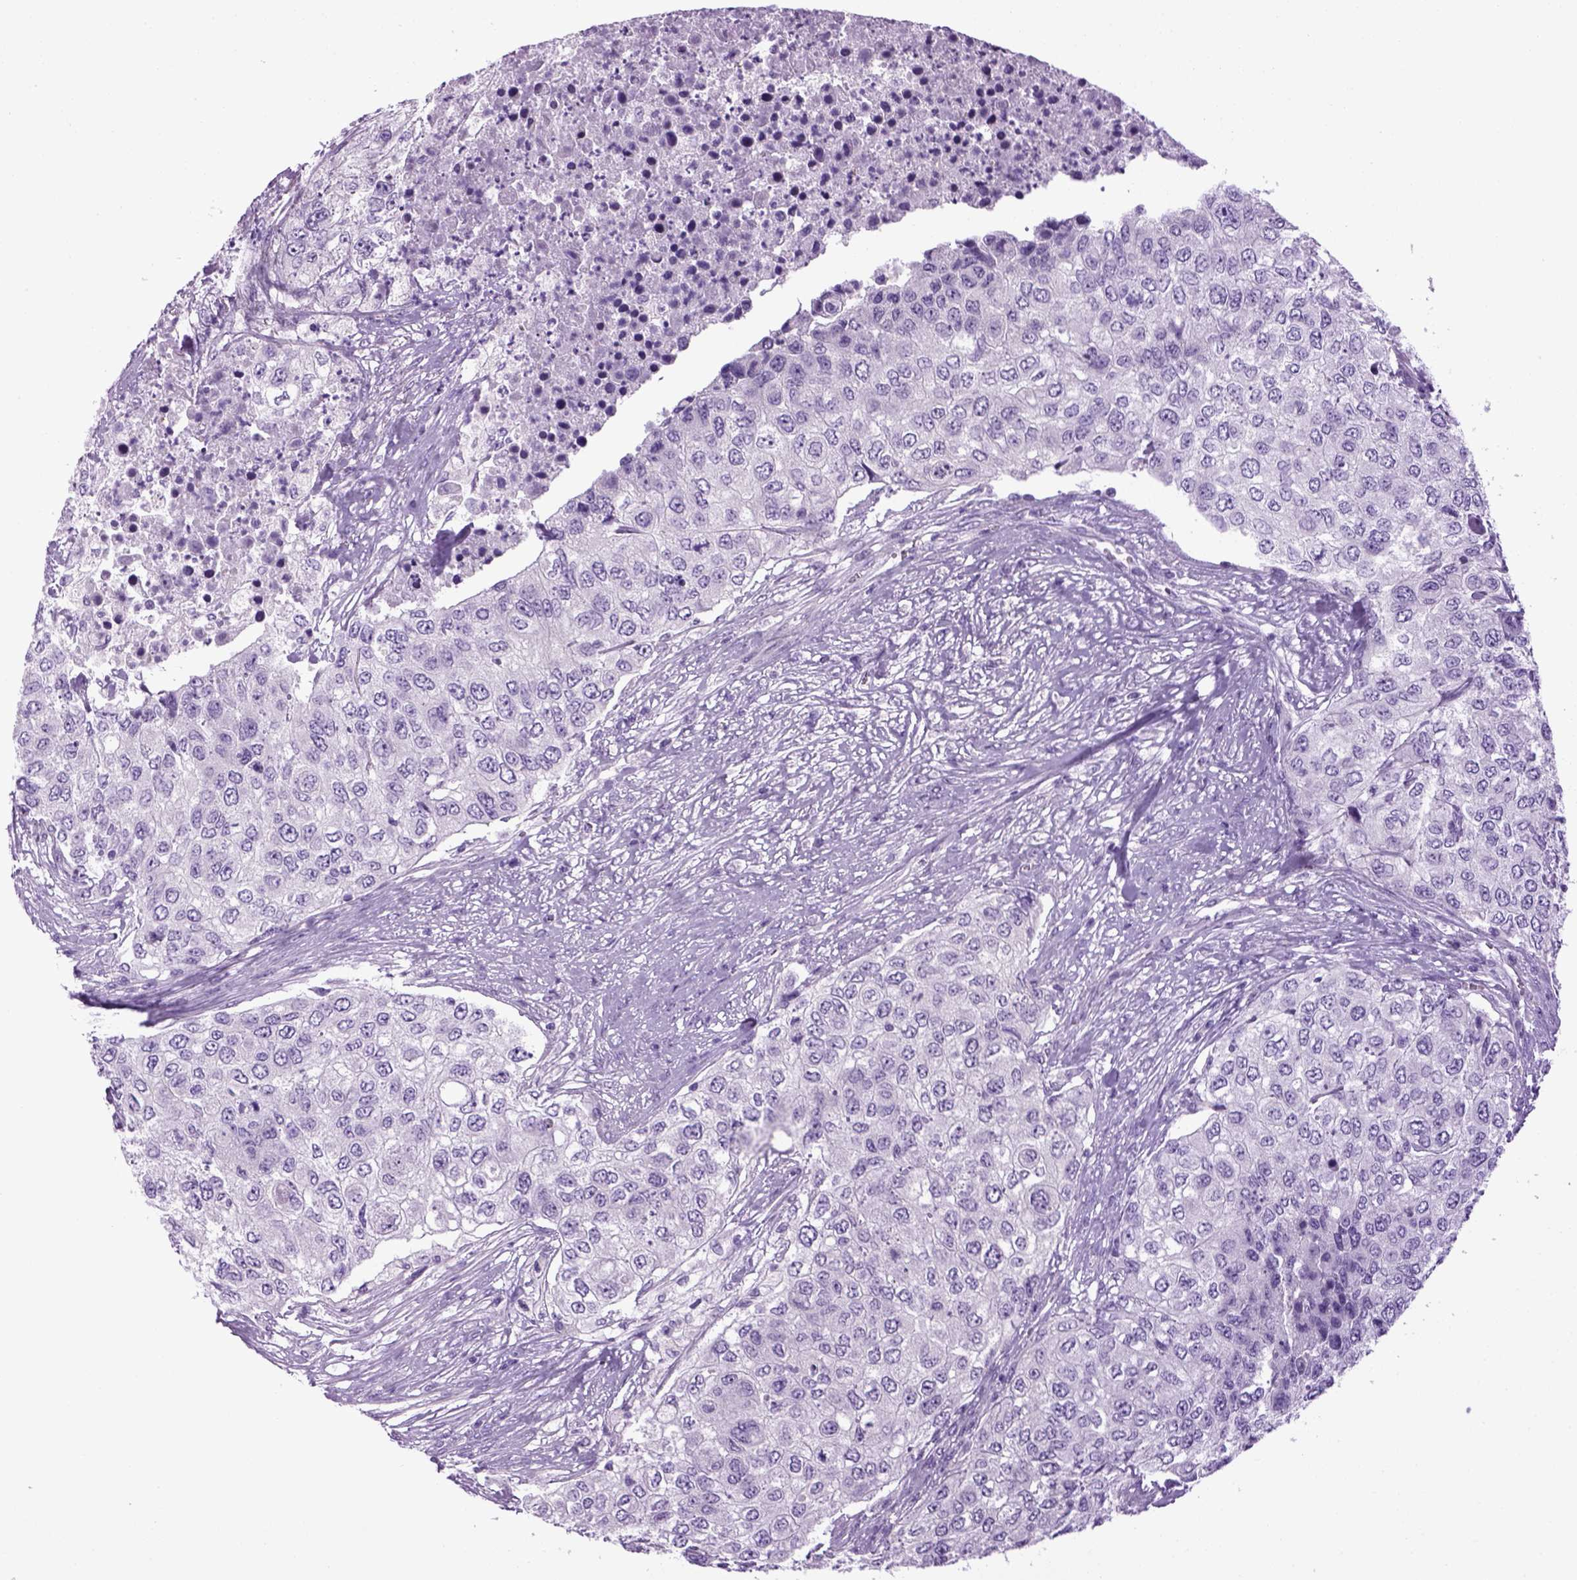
{"staining": {"intensity": "negative", "quantity": "none", "location": "none"}, "tissue": "urothelial cancer", "cell_type": "Tumor cells", "image_type": "cancer", "snomed": [{"axis": "morphology", "description": "Urothelial carcinoma, High grade"}, {"axis": "topography", "description": "Urinary bladder"}], "caption": "DAB (3,3'-diaminobenzidine) immunohistochemical staining of human urothelial cancer demonstrates no significant expression in tumor cells.", "gene": "HMCN2", "patient": {"sex": "female", "age": 78}}